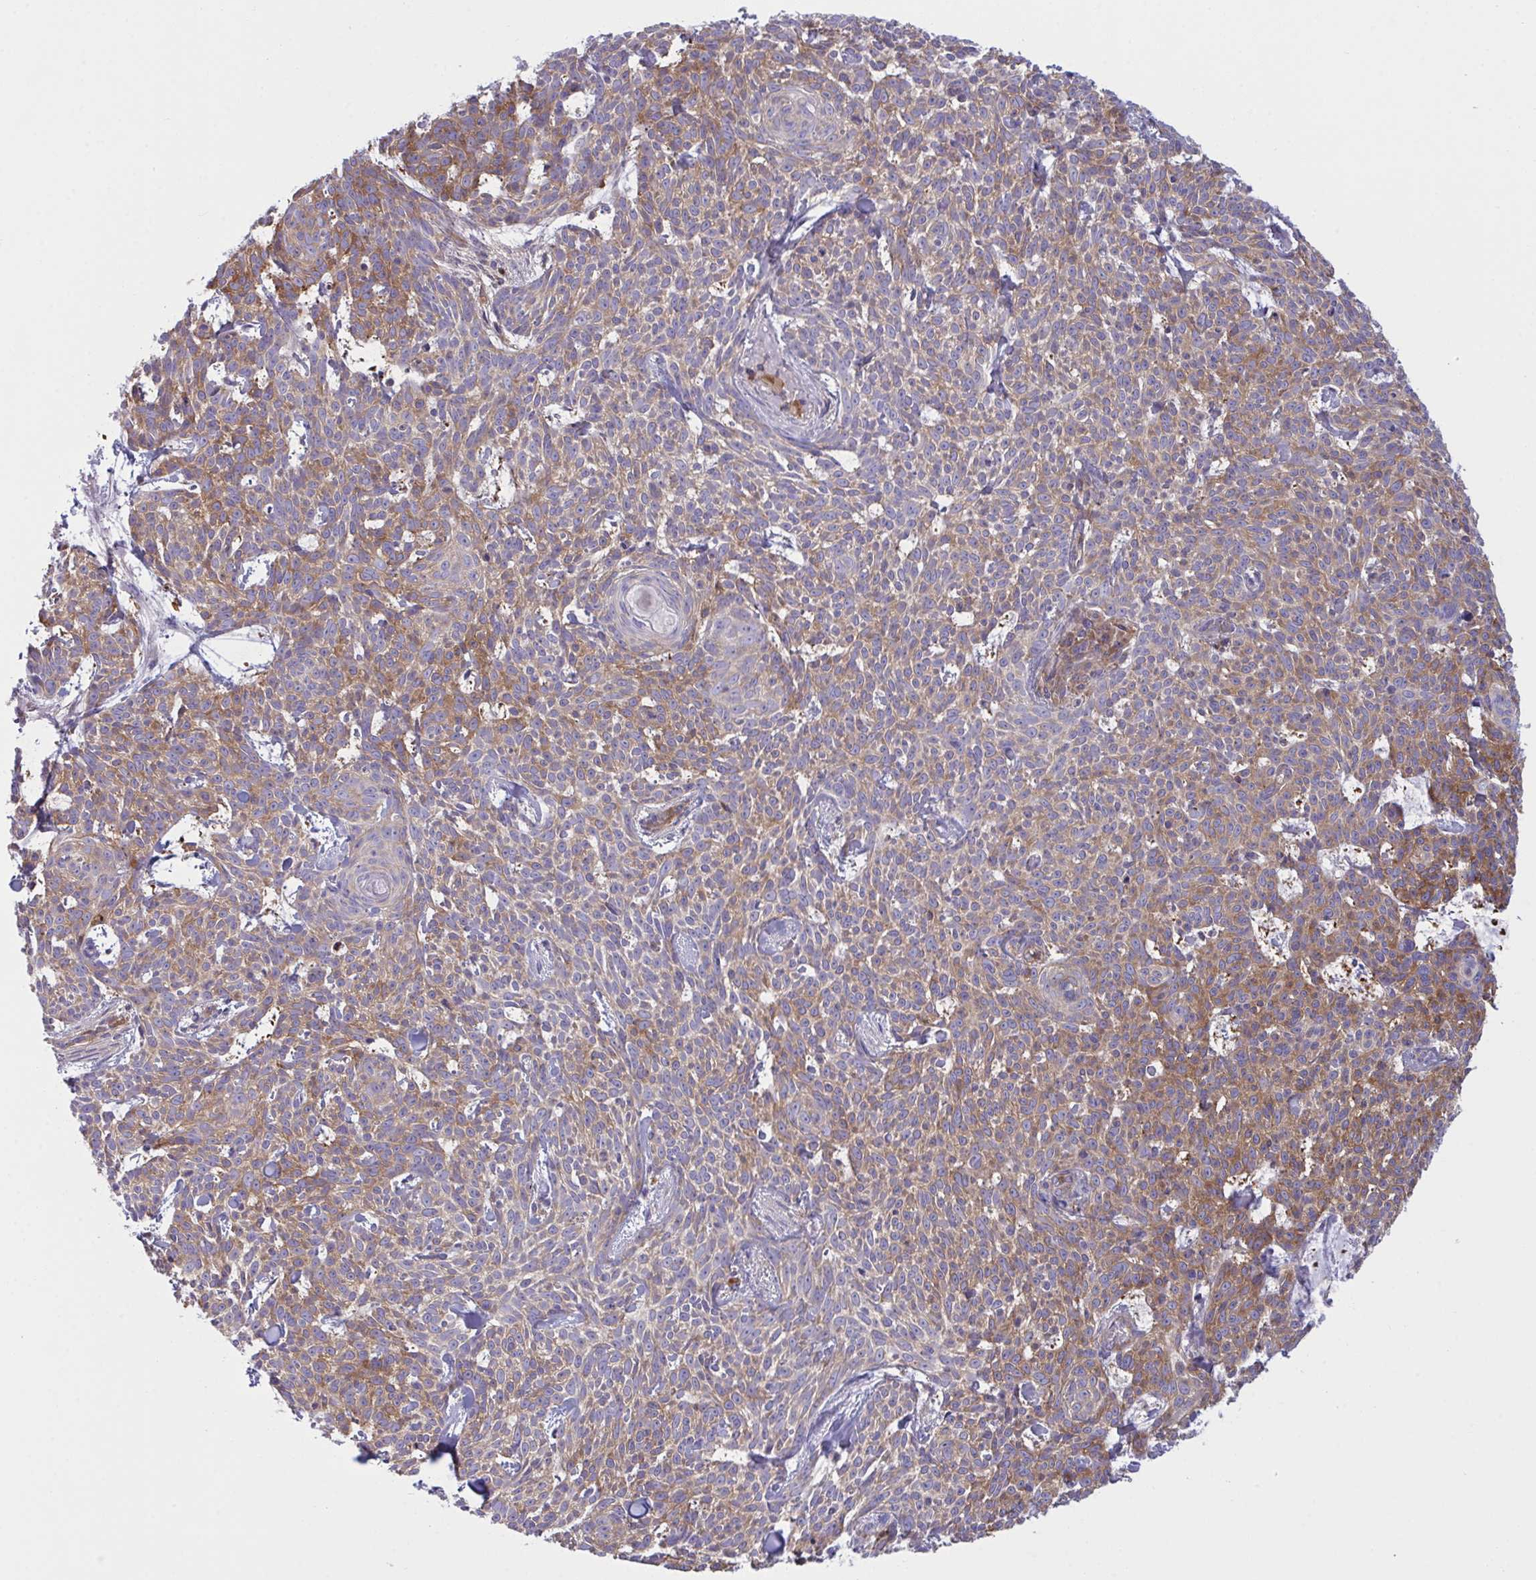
{"staining": {"intensity": "moderate", "quantity": "25%-75%", "location": "cytoplasmic/membranous"}, "tissue": "skin cancer", "cell_type": "Tumor cells", "image_type": "cancer", "snomed": [{"axis": "morphology", "description": "Basal cell carcinoma"}, {"axis": "topography", "description": "Skin"}], "caption": "Moderate cytoplasmic/membranous protein staining is present in approximately 25%-75% of tumor cells in skin basal cell carcinoma.", "gene": "TSC22D3", "patient": {"sex": "female", "age": 93}}